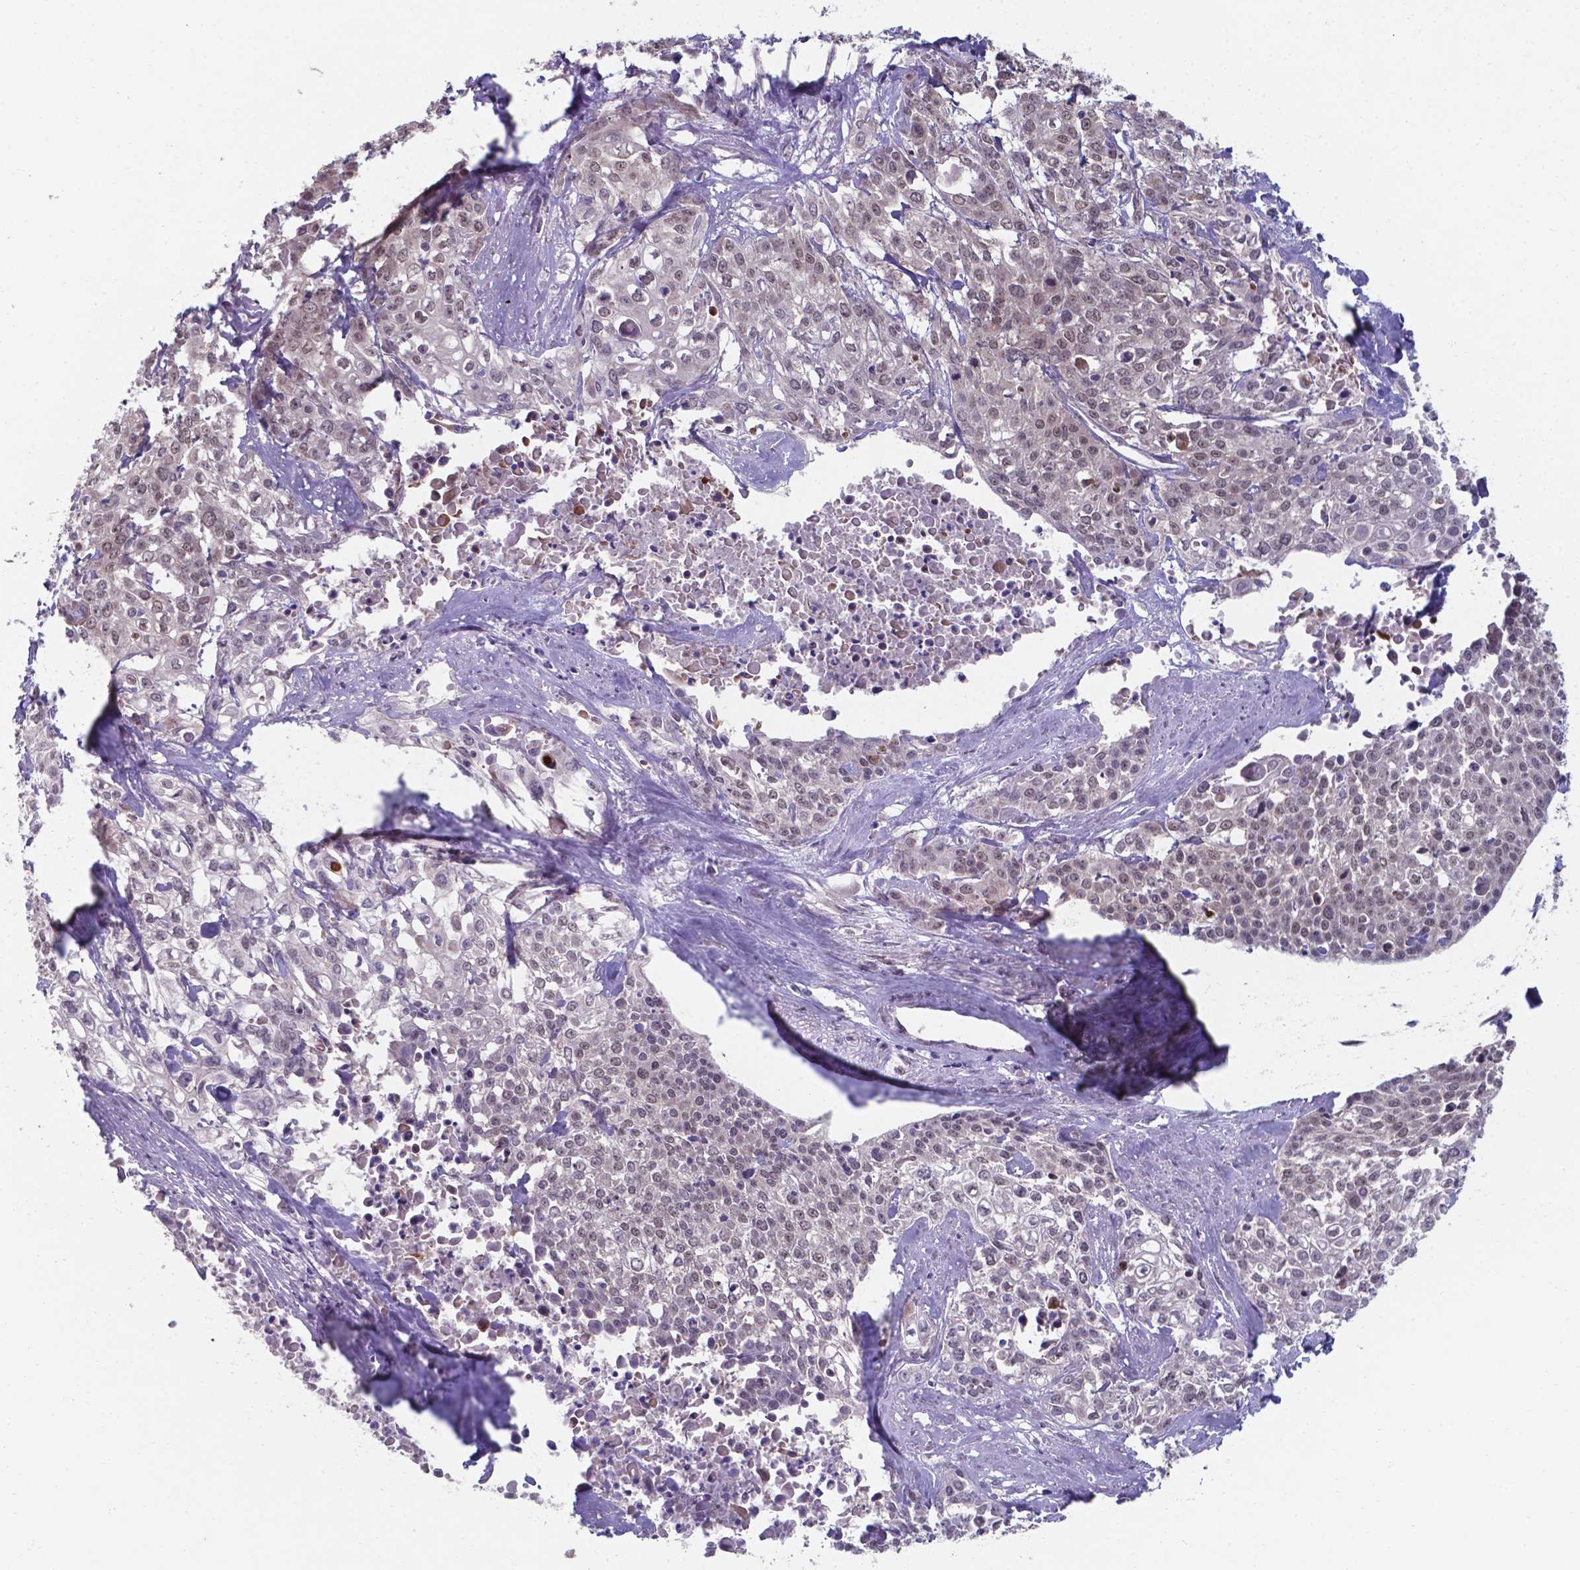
{"staining": {"intensity": "weak", "quantity": "<25%", "location": "nuclear"}, "tissue": "cervical cancer", "cell_type": "Tumor cells", "image_type": "cancer", "snomed": [{"axis": "morphology", "description": "Squamous cell carcinoma, NOS"}, {"axis": "topography", "description": "Cervix"}], "caption": "Immunohistochemical staining of cervical squamous cell carcinoma exhibits no significant staining in tumor cells.", "gene": "UBE2E2", "patient": {"sex": "female", "age": 39}}